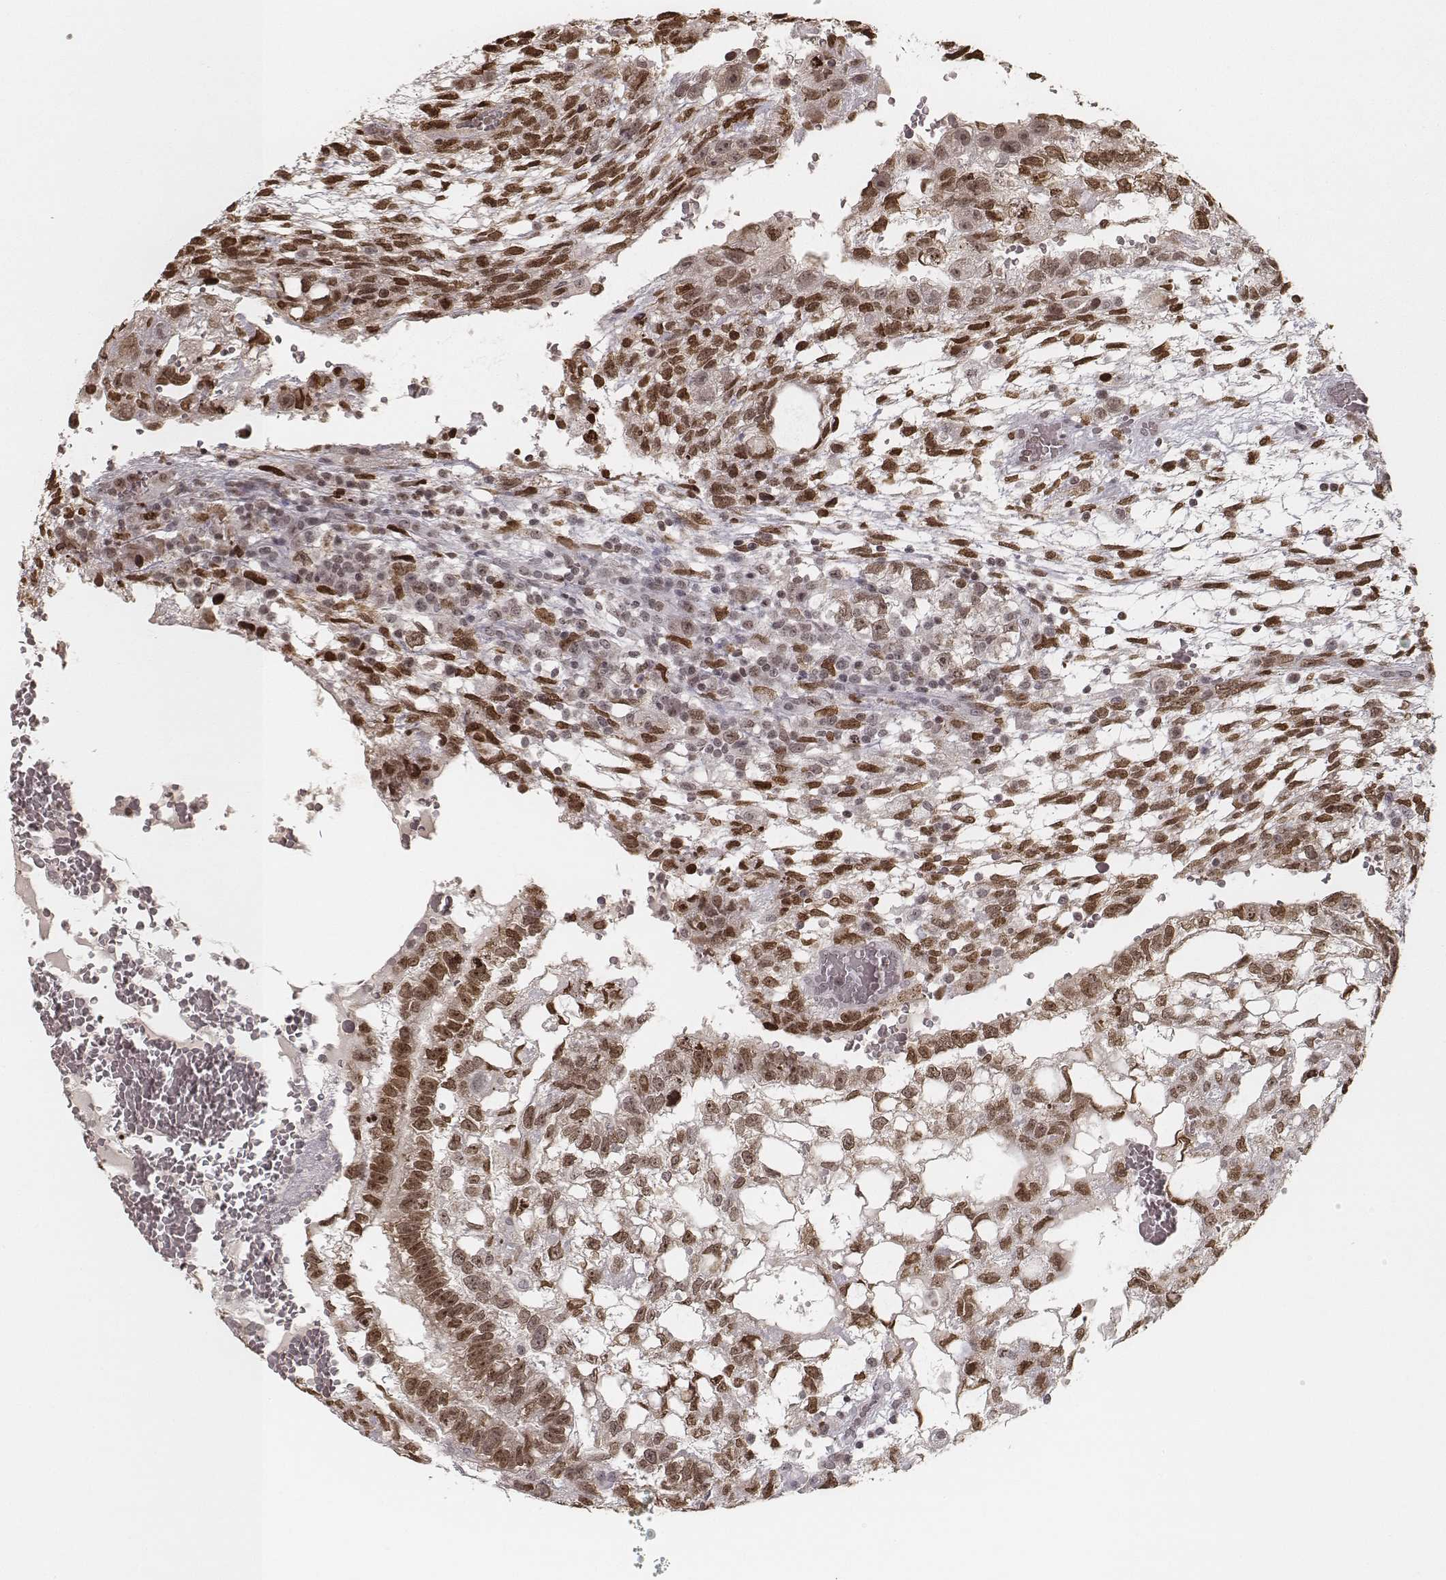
{"staining": {"intensity": "moderate", "quantity": ">75%", "location": "nuclear"}, "tissue": "testis cancer", "cell_type": "Tumor cells", "image_type": "cancer", "snomed": [{"axis": "morphology", "description": "Carcinoma, Embryonal, NOS"}, {"axis": "topography", "description": "Testis"}], "caption": "Immunohistochemical staining of testis embryonal carcinoma displays medium levels of moderate nuclear staining in approximately >75% of tumor cells. The staining was performed using DAB (3,3'-diaminobenzidine) to visualize the protein expression in brown, while the nuclei were stained in blue with hematoxylin (Magnification: 20x).", "gene": "HMGA2", "patient": {"sex": "male", "age": 32}}